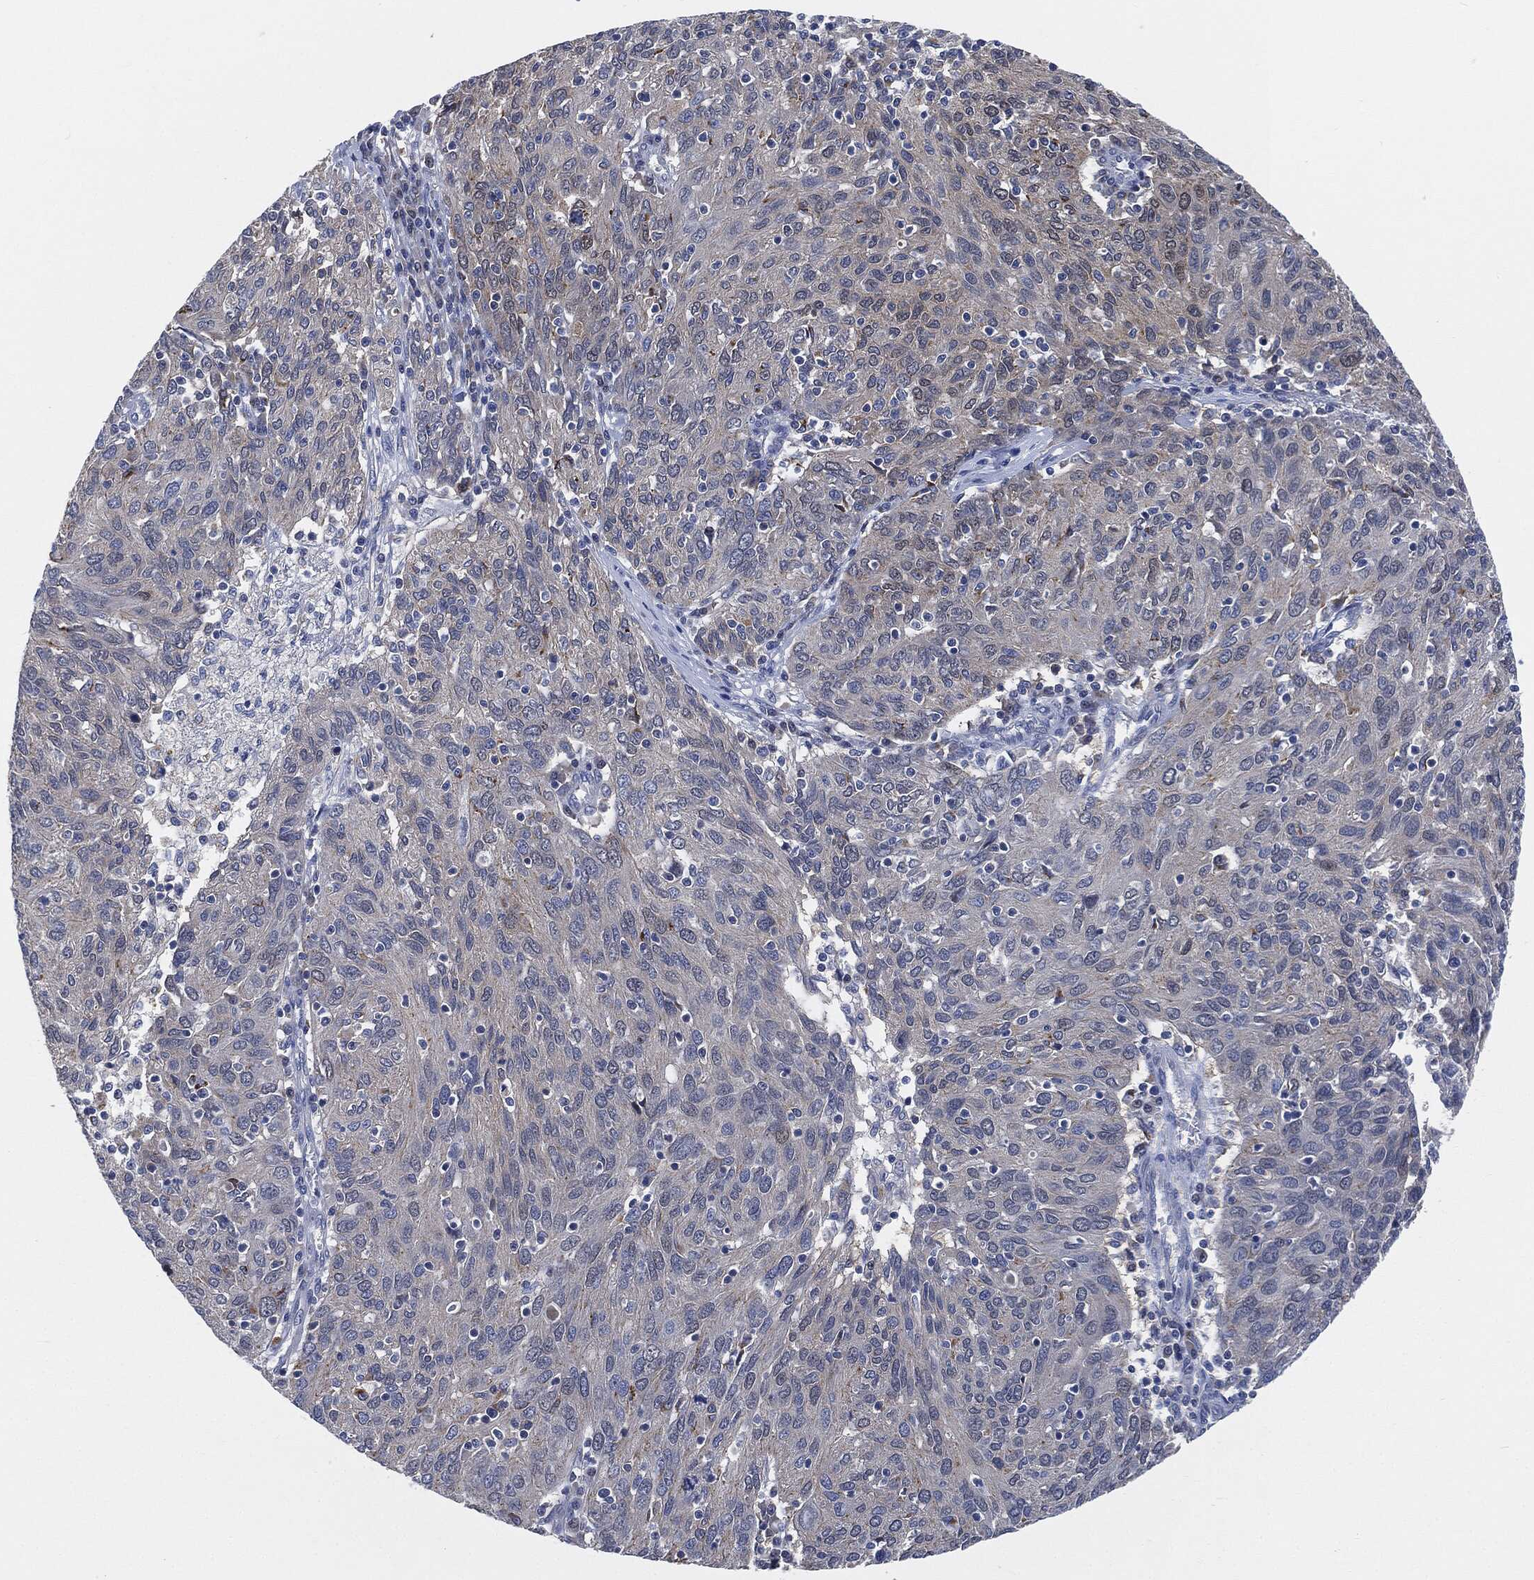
{"staining": {"intensity": "negative", "quantity": "none", "location": "none"}, "tissue": "ovarian cancer", "cell_type": "Tumor cells", "image_type": "cancer", "snomed": [{"axis": "morphology", "description": "Carcinoma, endometroid"}, {"axis": "topography", "description": "Ovary"}], "caption": "Immunohistochemistry of ovarian endometroid carcinoma exhibits no expression in tumor cells. (Stains: DAB immunohistochemistry (IHC) with hematoxylin counter stain, Microscopy: brightfield microscopy at high magnification).", "gene": "VSIG4", "patient": {"sex": "female", "age": 50}}